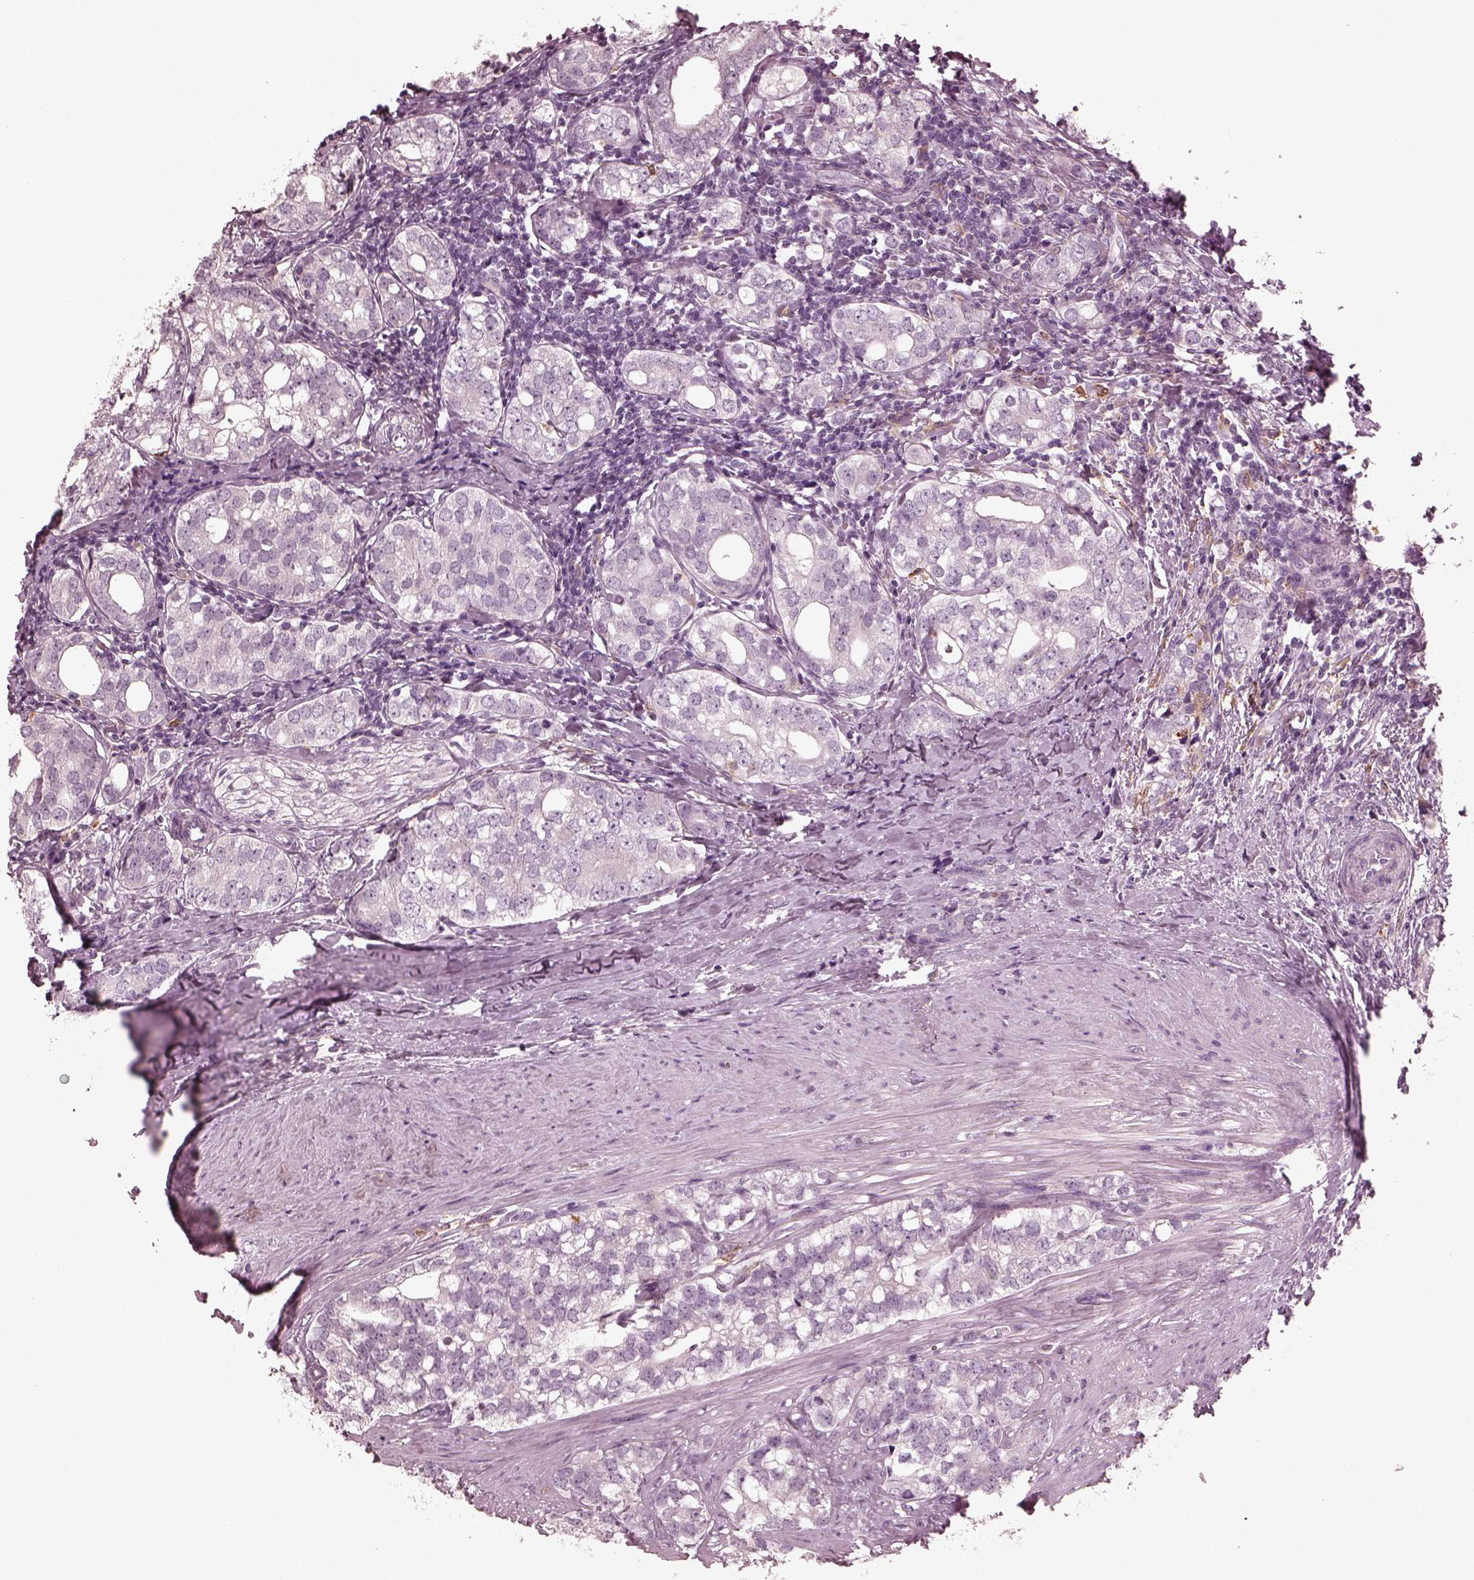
{"staining": {"intensity": "negative", "quantity": "none", "location": "none"}, "tissue": "prostate cancer", "cell_type": "Tumor cells", "image_type": "cancer", "snomed": [{"axis": "morphology", "description": "Adenocarcinoma, NOS"}, {"axis": "topography", "description": "Prostate and seminal vesicle, NOS"}], "caption": "Tumor cells are negative for brown protein staining in adenocarcinoma (prostate).", "gene": "PSTPIP2", "patient": {"sex": "male", "age": 63}}